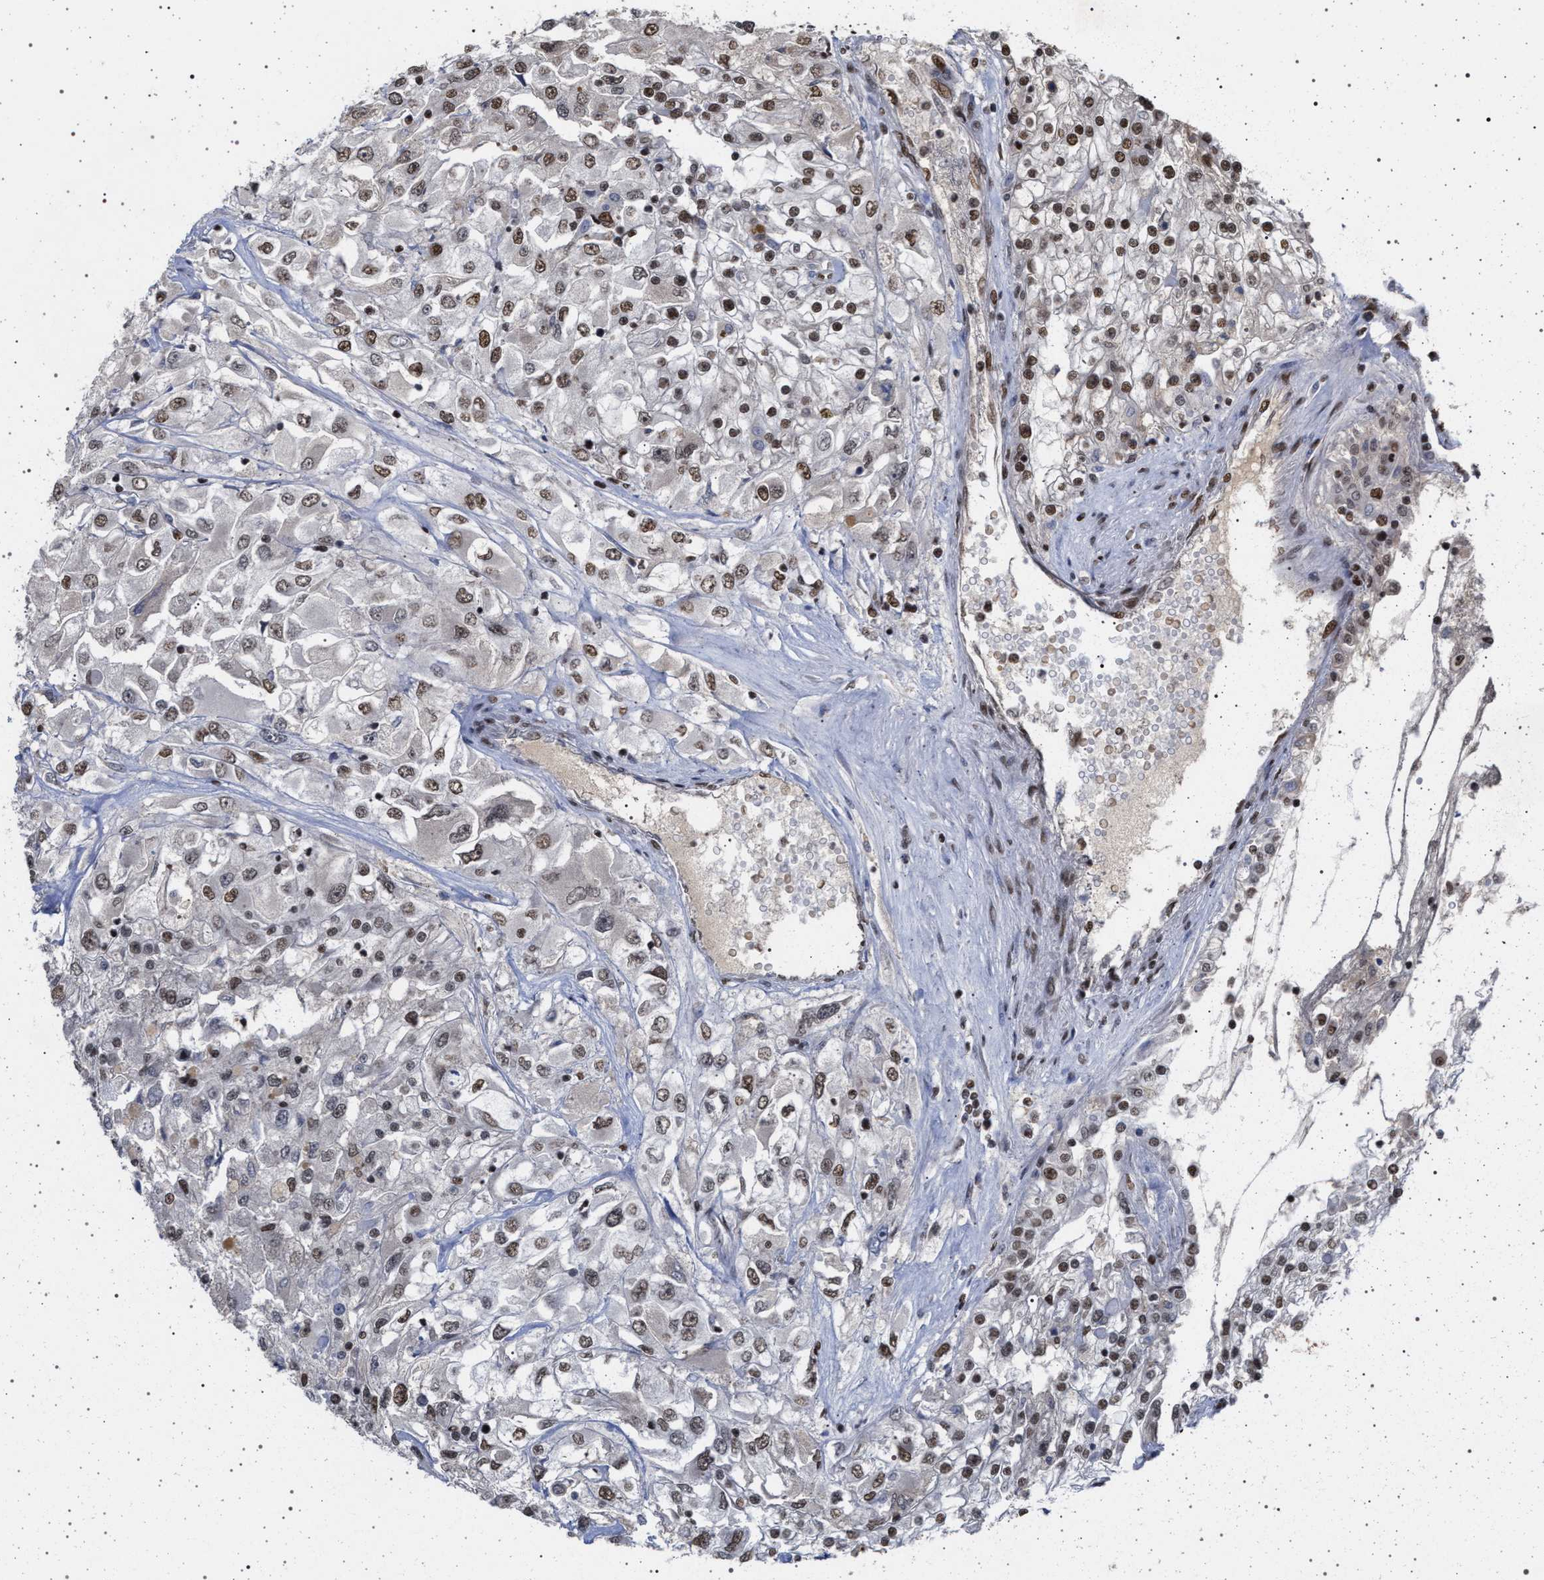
{"staining": {"intensity": "moderate", "quantity": ">75%", "location": "nuclear"}, "tissue": "renal cancer", "cell_type": "Tumor cells", "image_type": "cancer", "snomed": [{"axis": "morphology", "description": "Adenocarcinoma, NOS"}, {"axis": "topography", "description": "Kidney"}], "caption": "Adenocarcinoma (renal) was stained to show a protein in brown. There is medium levels of moderate nuclear positivity in approximately >75% of tumor cells. (brown staining indicates protein expression, while blue staining denotes nuclei).", "gene": "PHF12", "patient": {"sex": "female", "age": 52}}